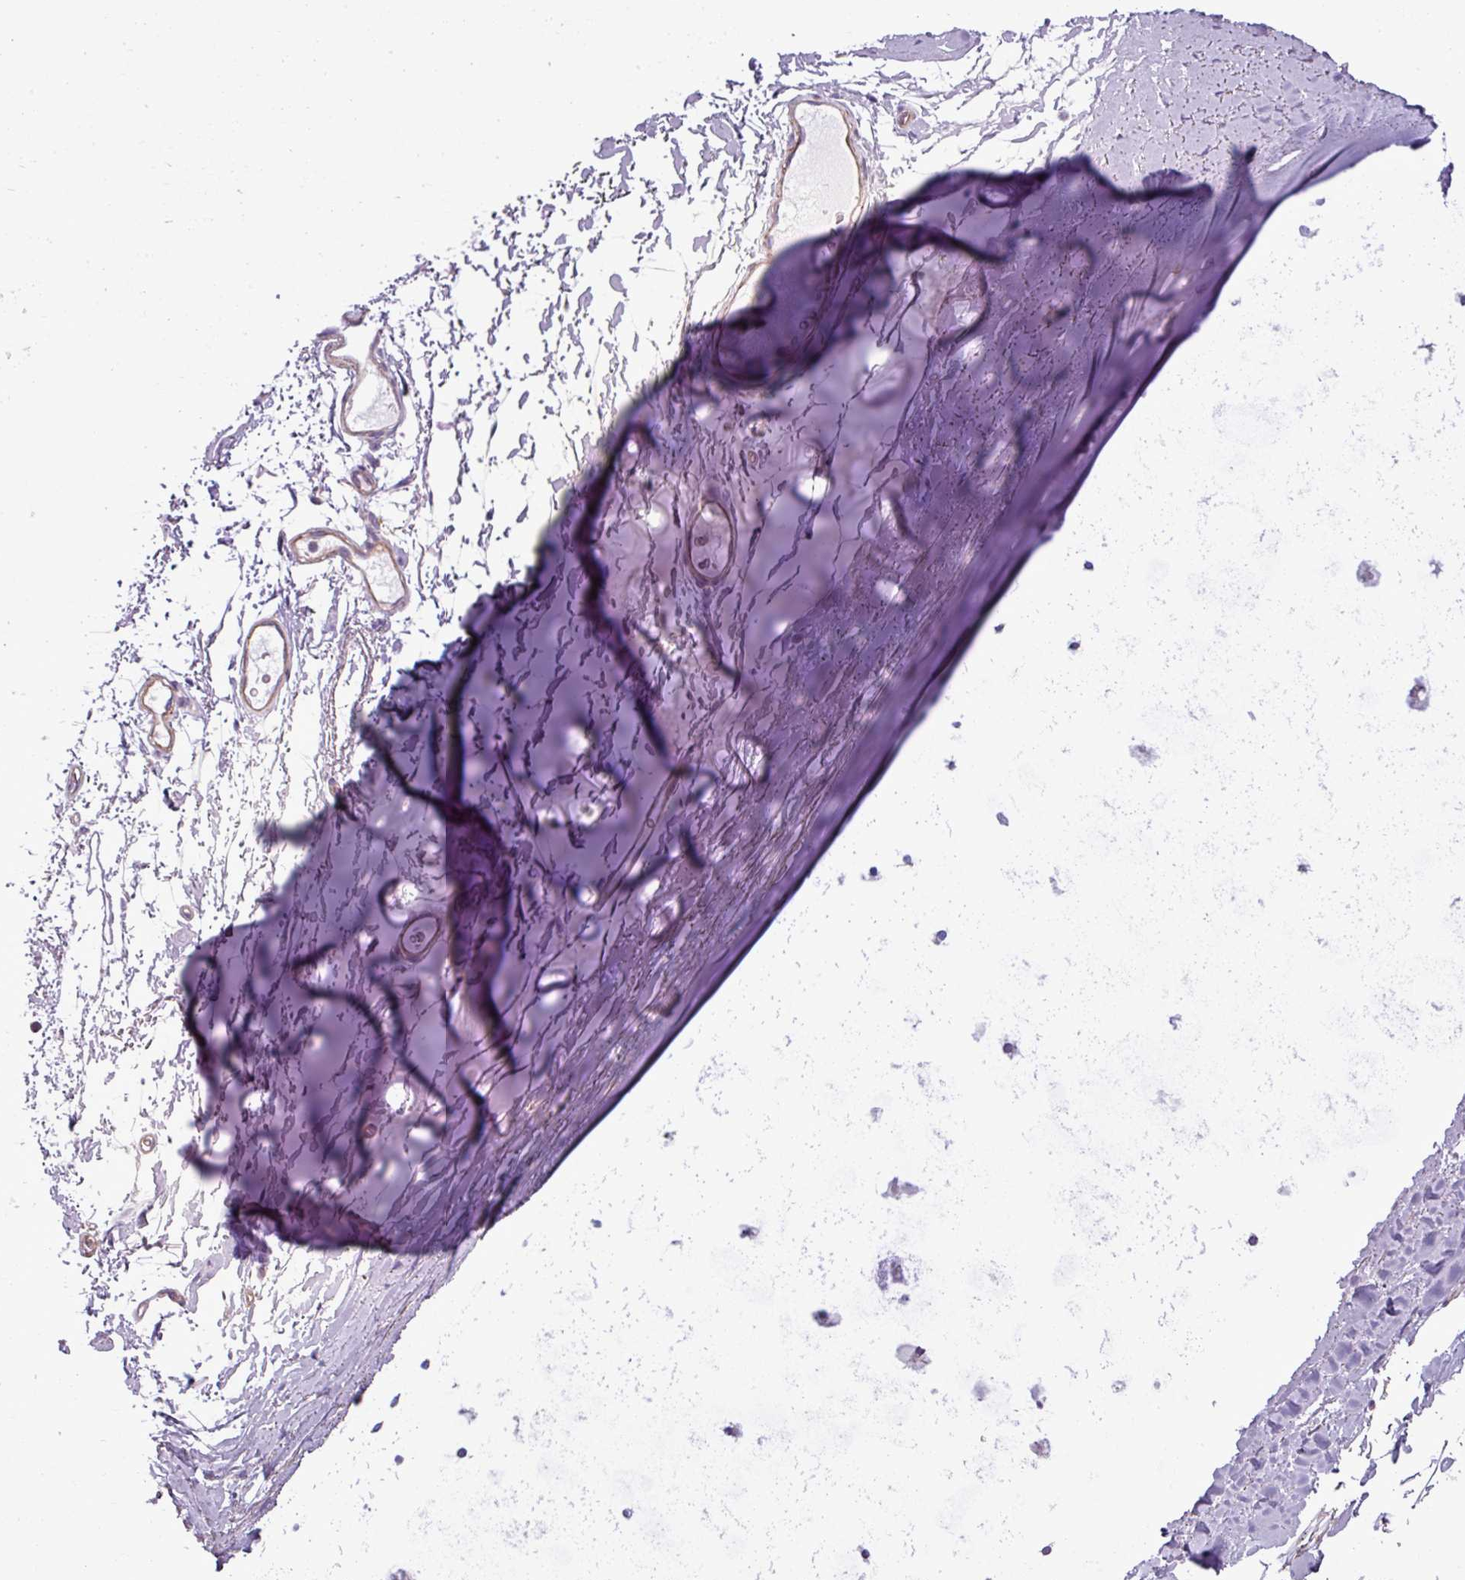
{"staining": {"intensity": "moderate", "quantity": ">75%", "location": "cytoplasmic/membranous"}, "tissue": "adipose tissue", "cell_type": "Adipocytes", "image_type": "normal", "snomed": [{"axis": "morphology", "description": "Normal tissue, NOS"}, {"axis": "topography", "description": "Cartilage tissue"}, {"axis": "topography", "description": "Bronchus"}], "caption": "Adipose tissue stained with DAB IHC reveals medium levels of moderate cytoplasmic/membranous positivity in approximately >75% of adipocytes. Using DAB (brown) and hematoxylin (blue) stains, captured at high magnification using brightfield microscopy.", "gene": "BTN2A2", "patient": {"sex": "female", "age": 72}}